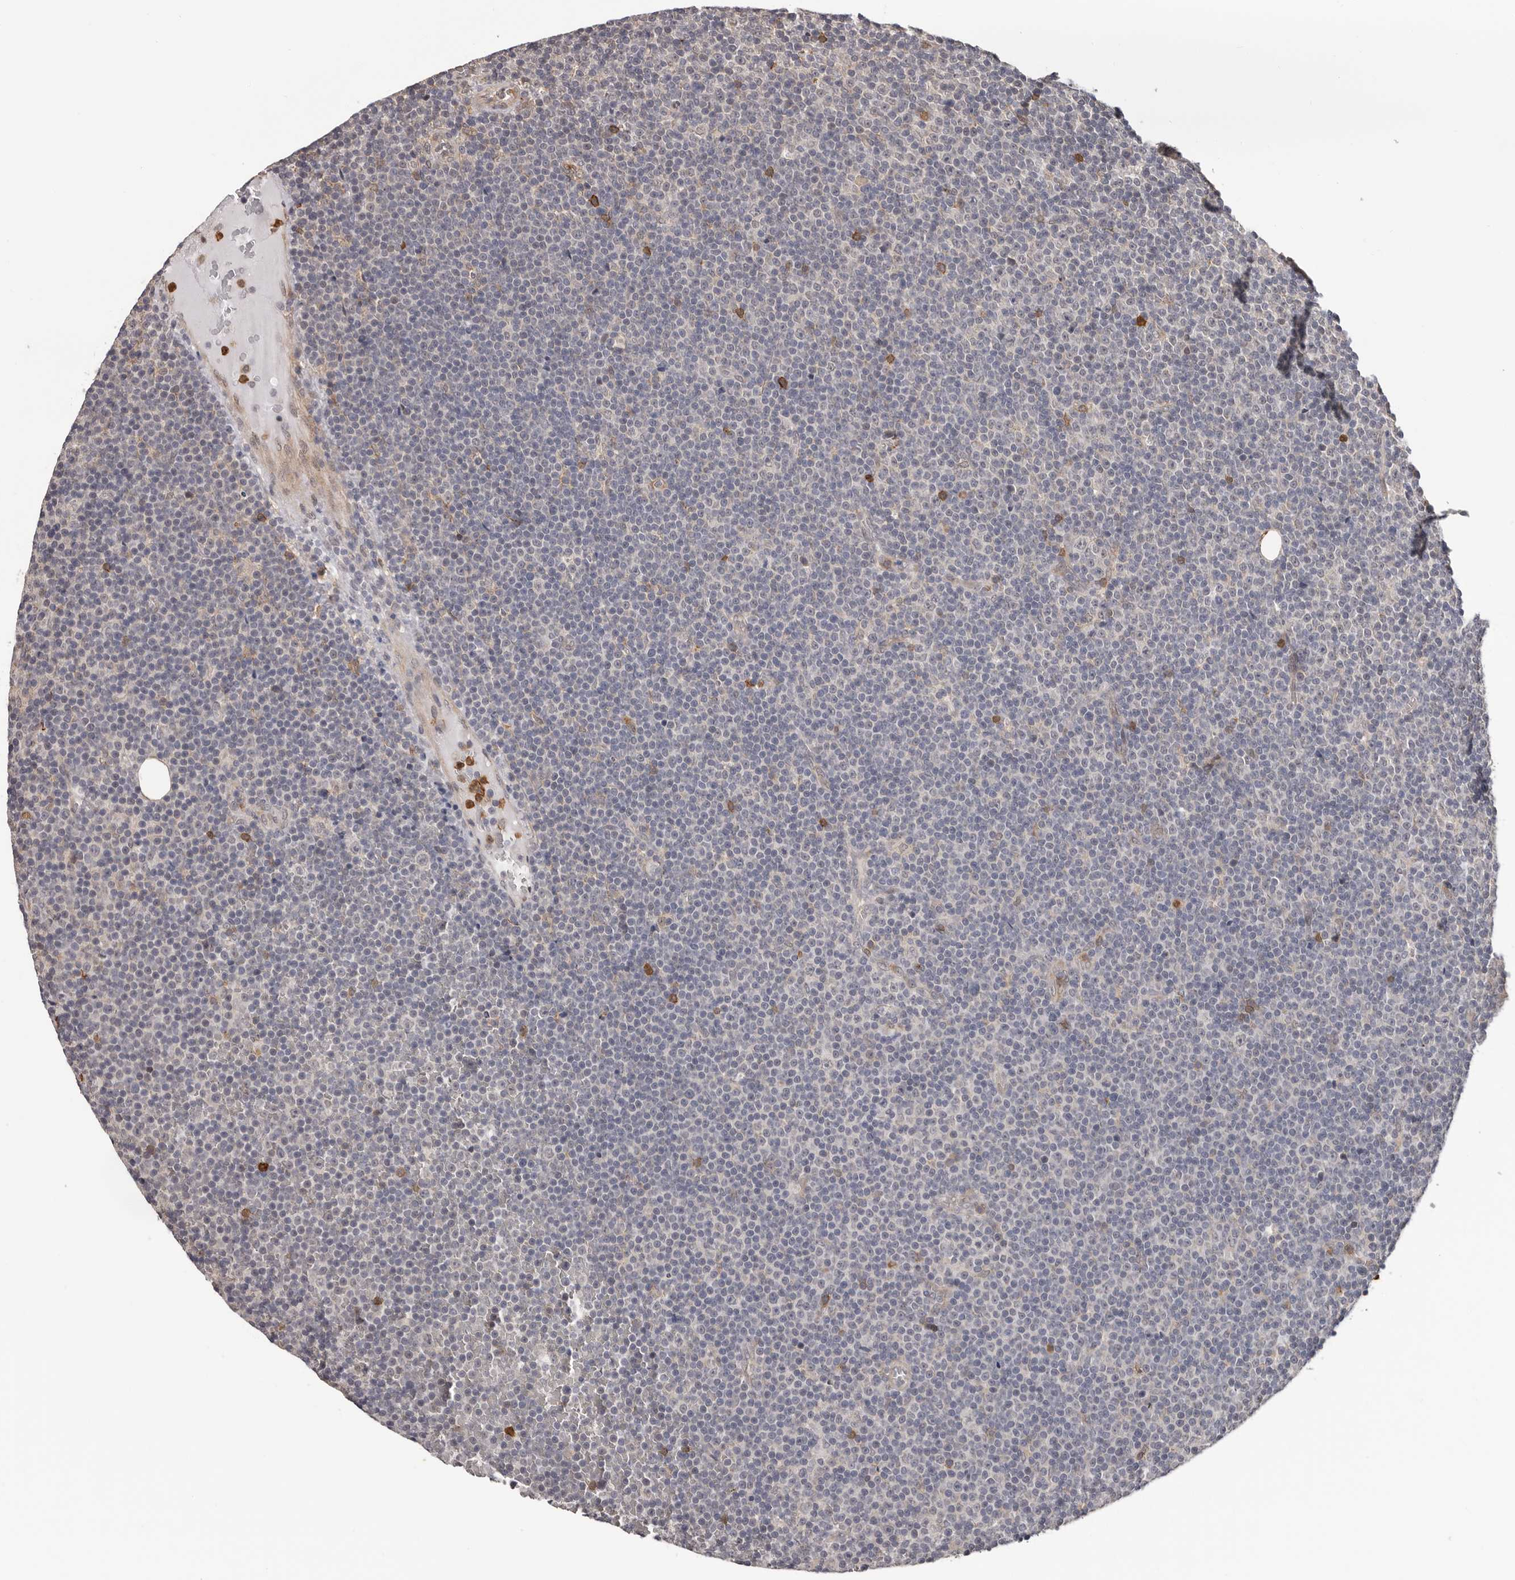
{"staining": {"intensity": "negative", "quantity": "none", "location": "none"}, "tissue": "lymphoma", "cell_type": "Tumor cells", "image_type": "cancer", "snomed": [{"axis": "morphology", "description": "Malignant lymphoma, non-Hodgkin's type, Low grade"}, {"axis": "topography", "description": "Lymph node"}], "caption": "This histopathology image is of malignant lymphoma, non-Hodgkin's type (low-grade) stained with immunohistochemistry (IHC) to label a protein in brown with the nuclei are counter-stained blue. There is no expression in tumor cells. (Immunohistochemistry (ihc), brightfield microscopy, high magnification).", "gene": "PRR12", "patient": {"sex": "female", "age": 67}}